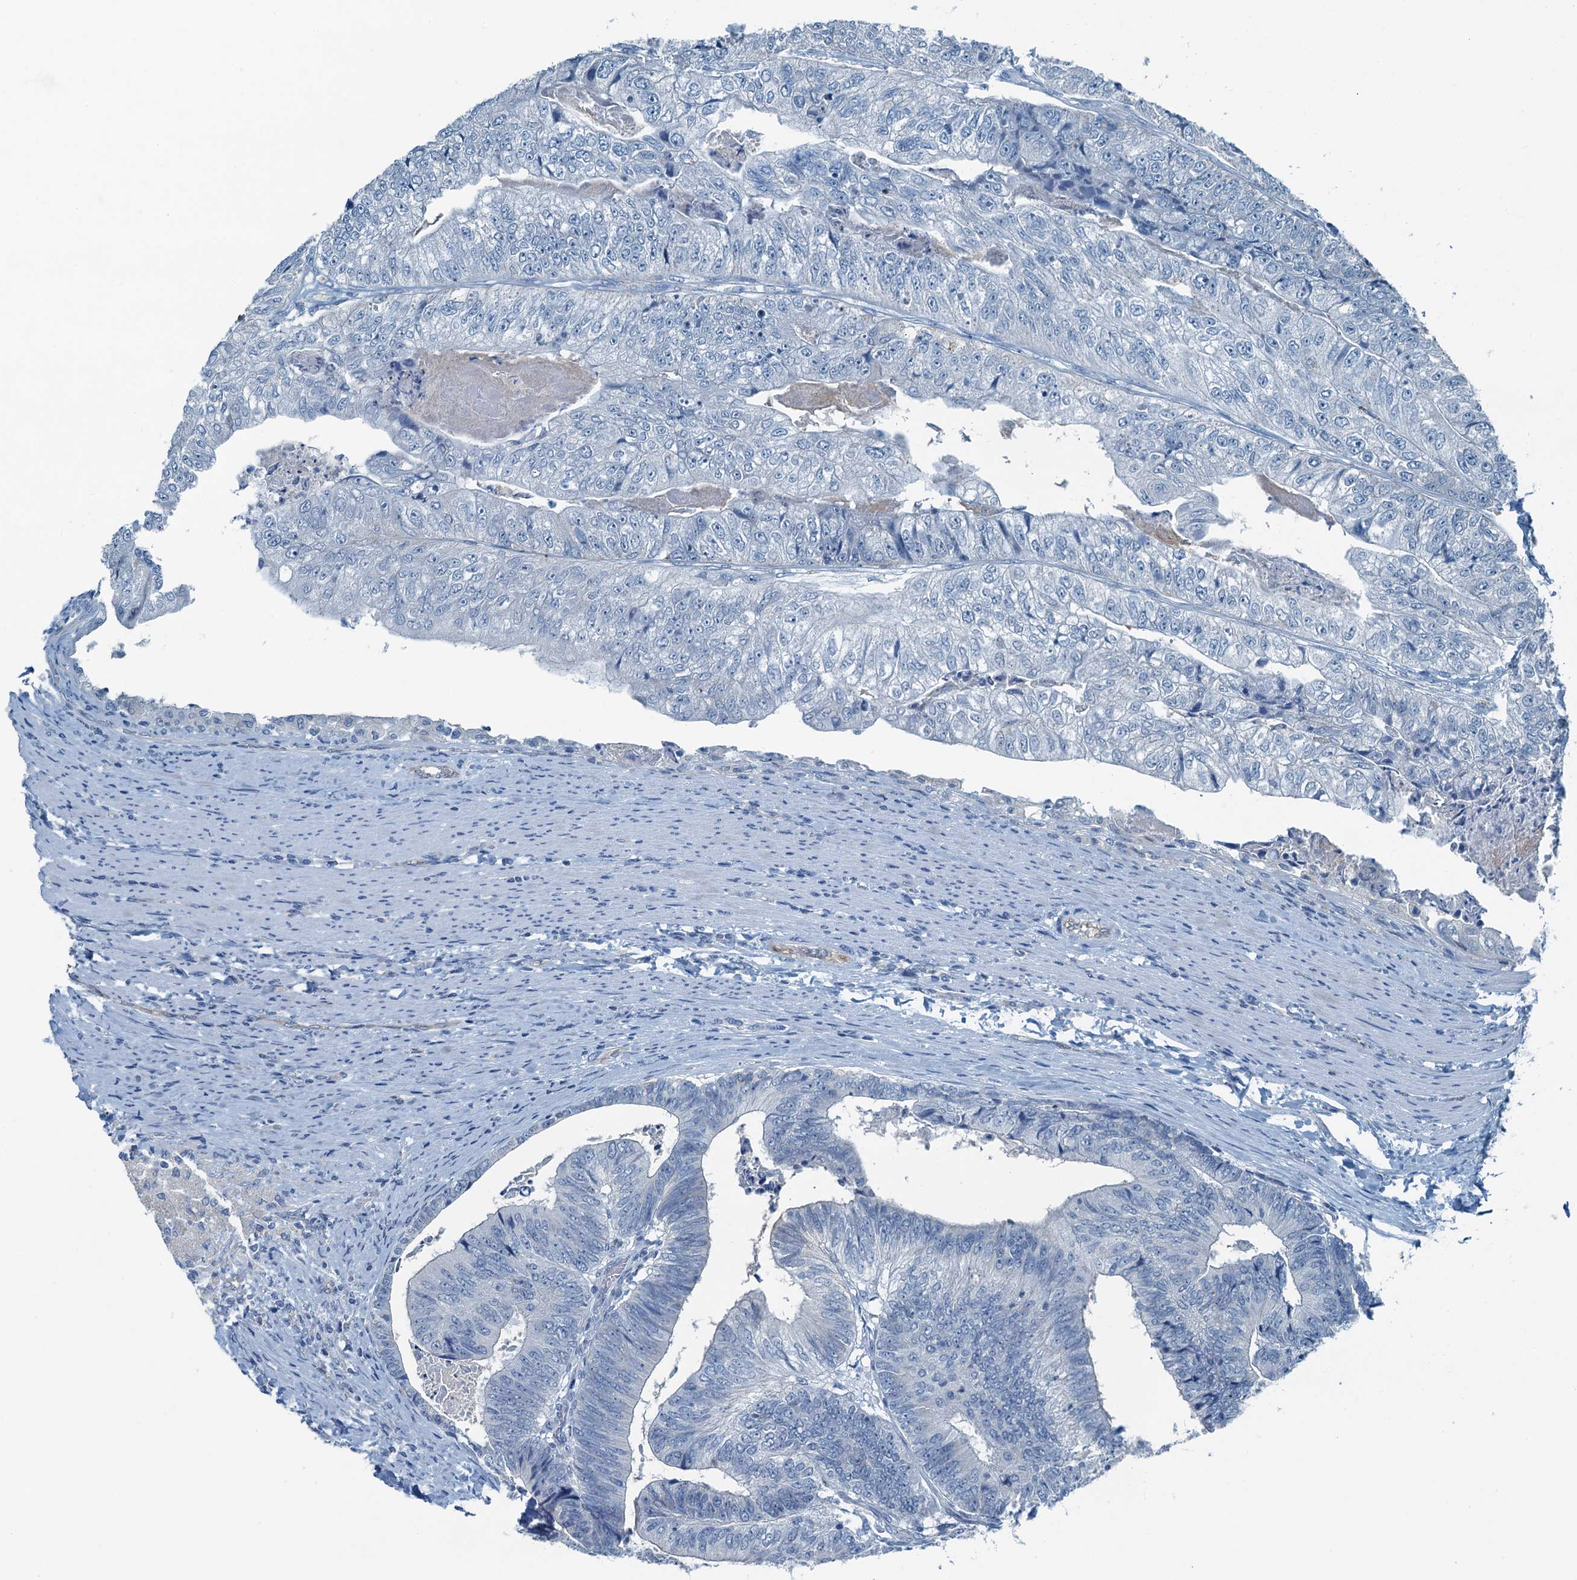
{"staining": {"intensity": "negative", "quantity": "none", "location": "none"}, "tissue": "colorectal cancer", "cell_type": "Tumor cells", "image_type": "cancer", "snomed": [{"axis": "morphology", "description": "Adenocarcinoma, NOS"}, {"axis": "topography", "description": "Colon"}], "caption": "The IHC photomicrograph has no significant staining in tumor cells of adenocarcinoma (colorectal) tissue. The staining is performed using DAB brown chromogen with nuclei counter-stained in using hematoxylin.", "gene": "GFOD2", "patient": {"sex": "female", "age": 67}}